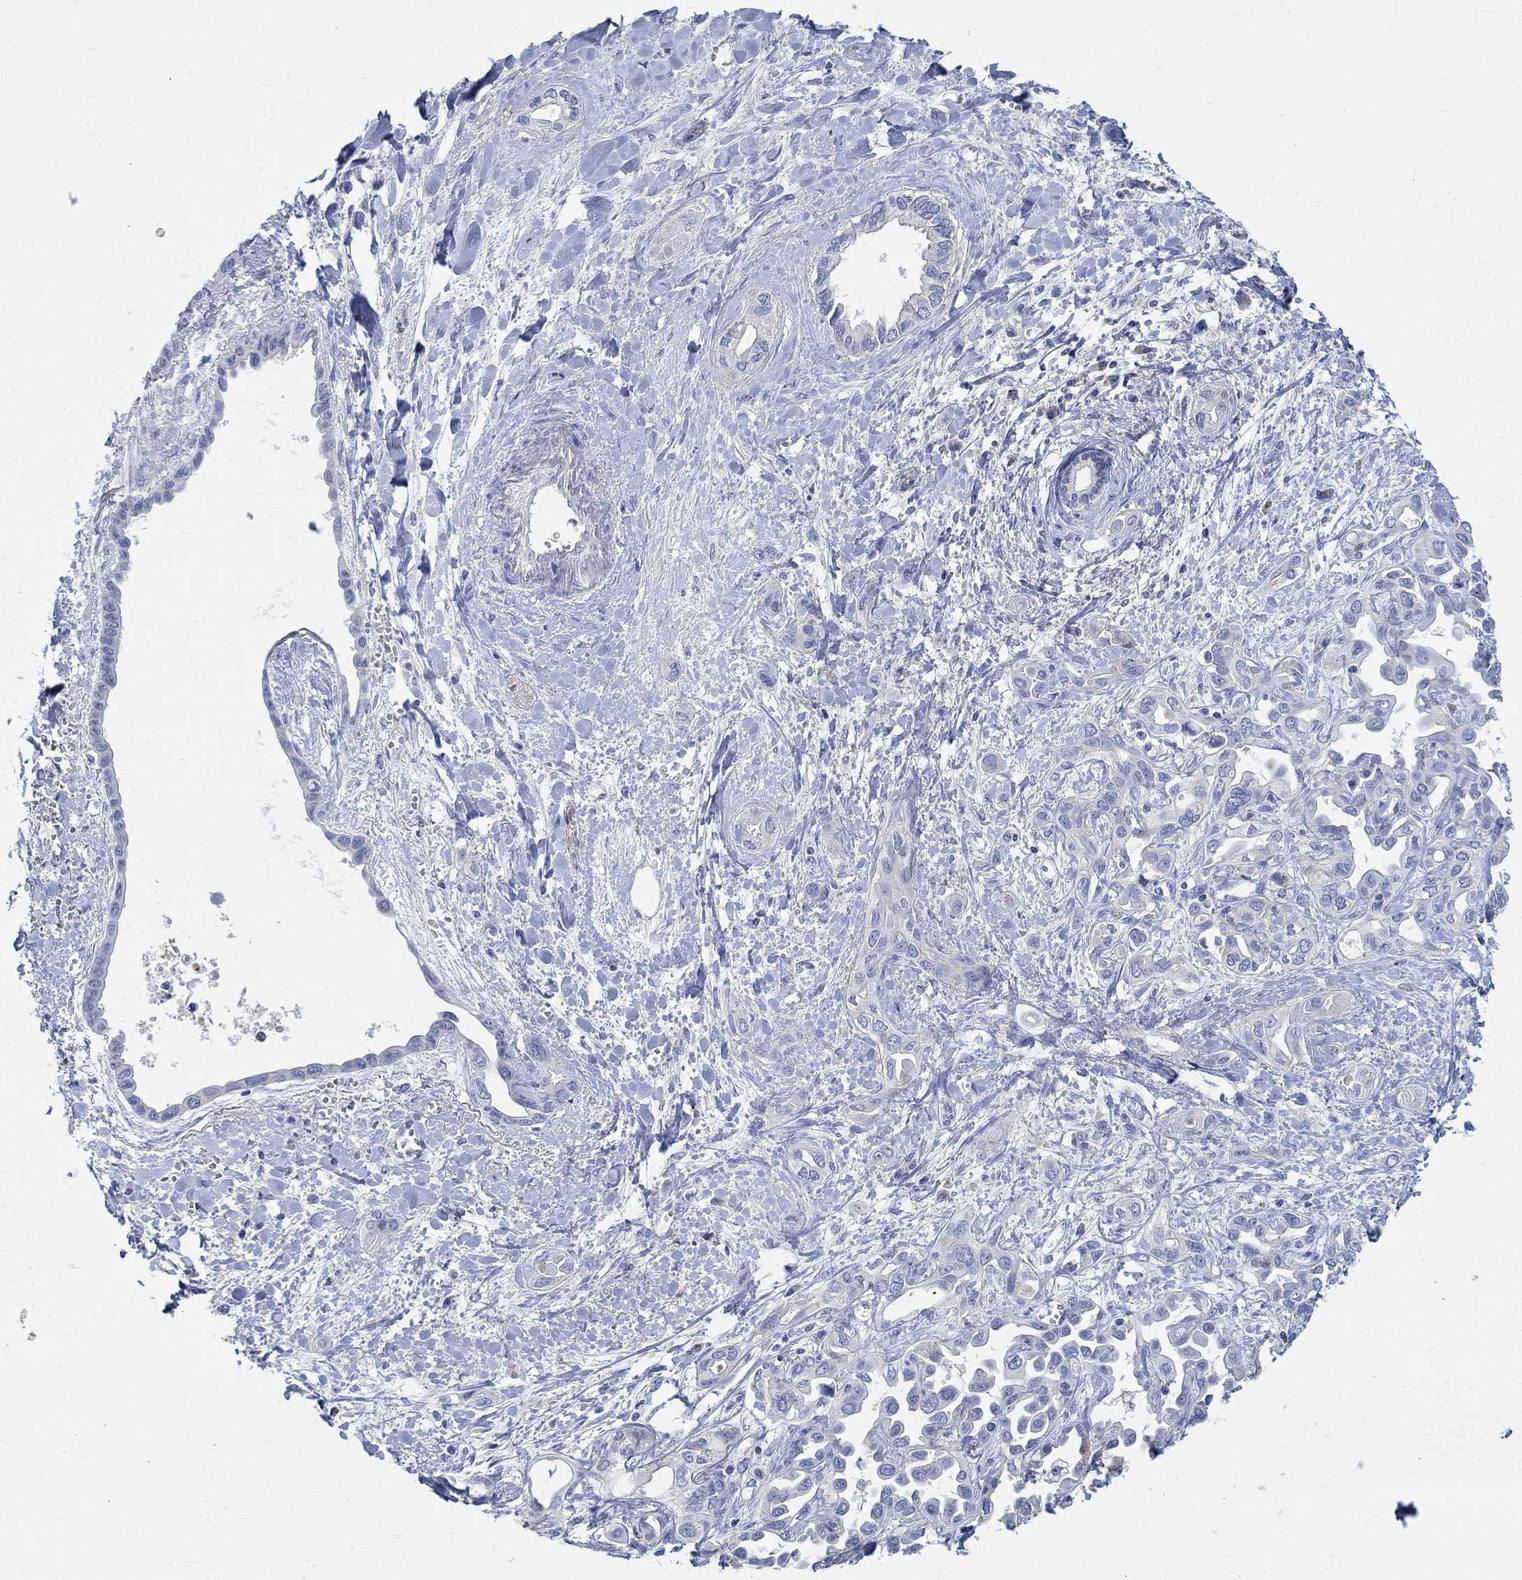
{"staining": {"intensity": "negative", "quantity": "none", "location": "none"}, "tissue": "liver cancer", "cell_type": "Tumor cells", "image_type": "cancer", "snomed": [{"axis": "morphology", "description": "Cholangiocarcinoma"}, {"axis": "topography", "description": "Liver"}], "caption": "This image is of liver cholangiocarcinoma stained with IHC to label a protein in brown with the nuclei are counter-stained blue. There is no staining in tumor cells.", "gene": "NAV3", "patient": {"sex": "female", "age": 64}}